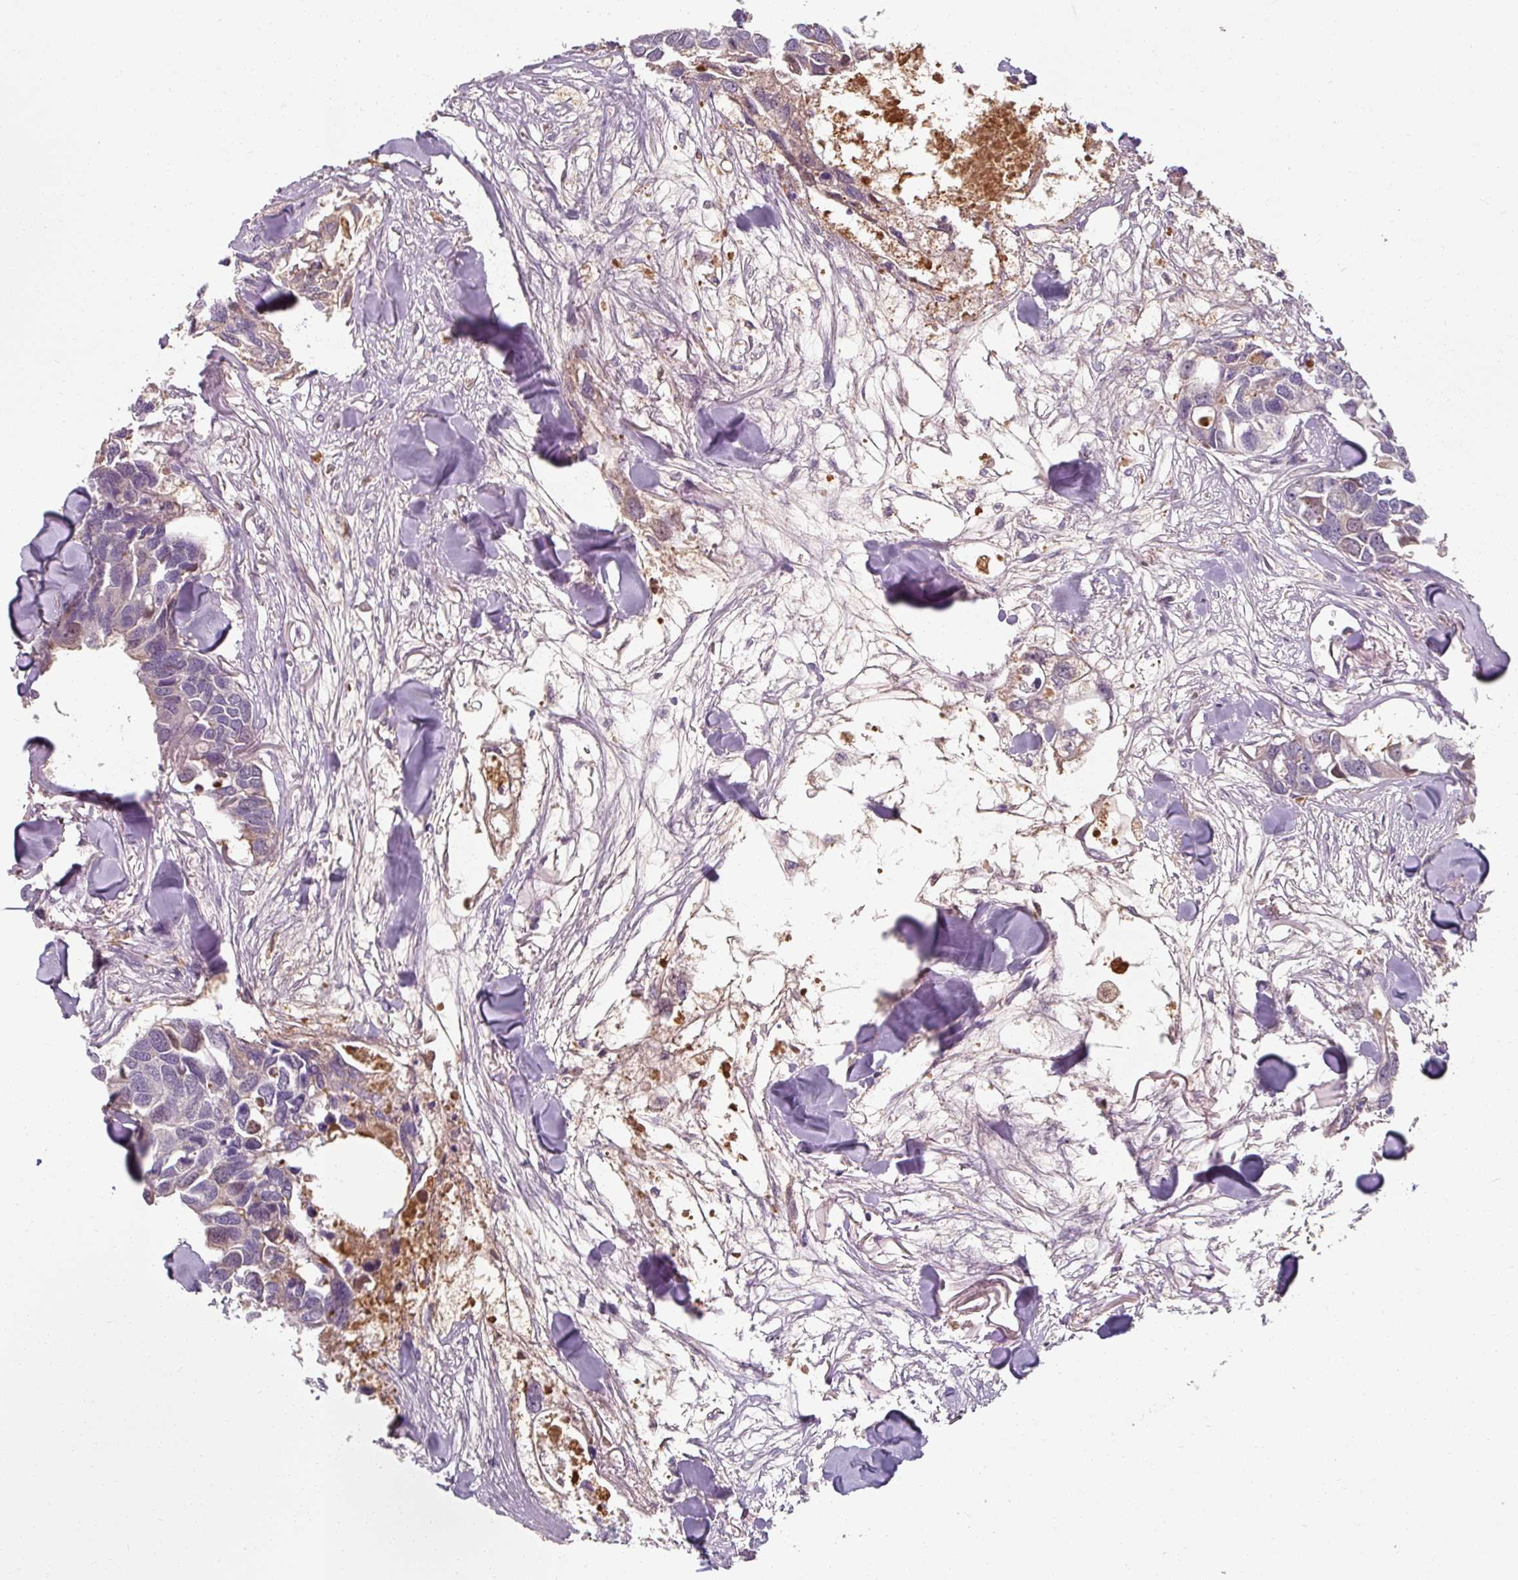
{"staining": {"intensity": "negative", "quantity": "none", "location": "none"}, "tissue": "breast cancer", "cell_type": "Tumor cells", "image_type": "cancer", "snomed": [{"axis": "morphology", "description": "Duct carcinoma"}, {"axis": "topography", "description": "Breast"}], "caption": "Immunohistochemical staining of human infiltrating ductal carcinoma (breast) shows no significant positivity in tumor cells.", "gene": "TSEN54", "patient": {"sex": "female", "age": 83}}